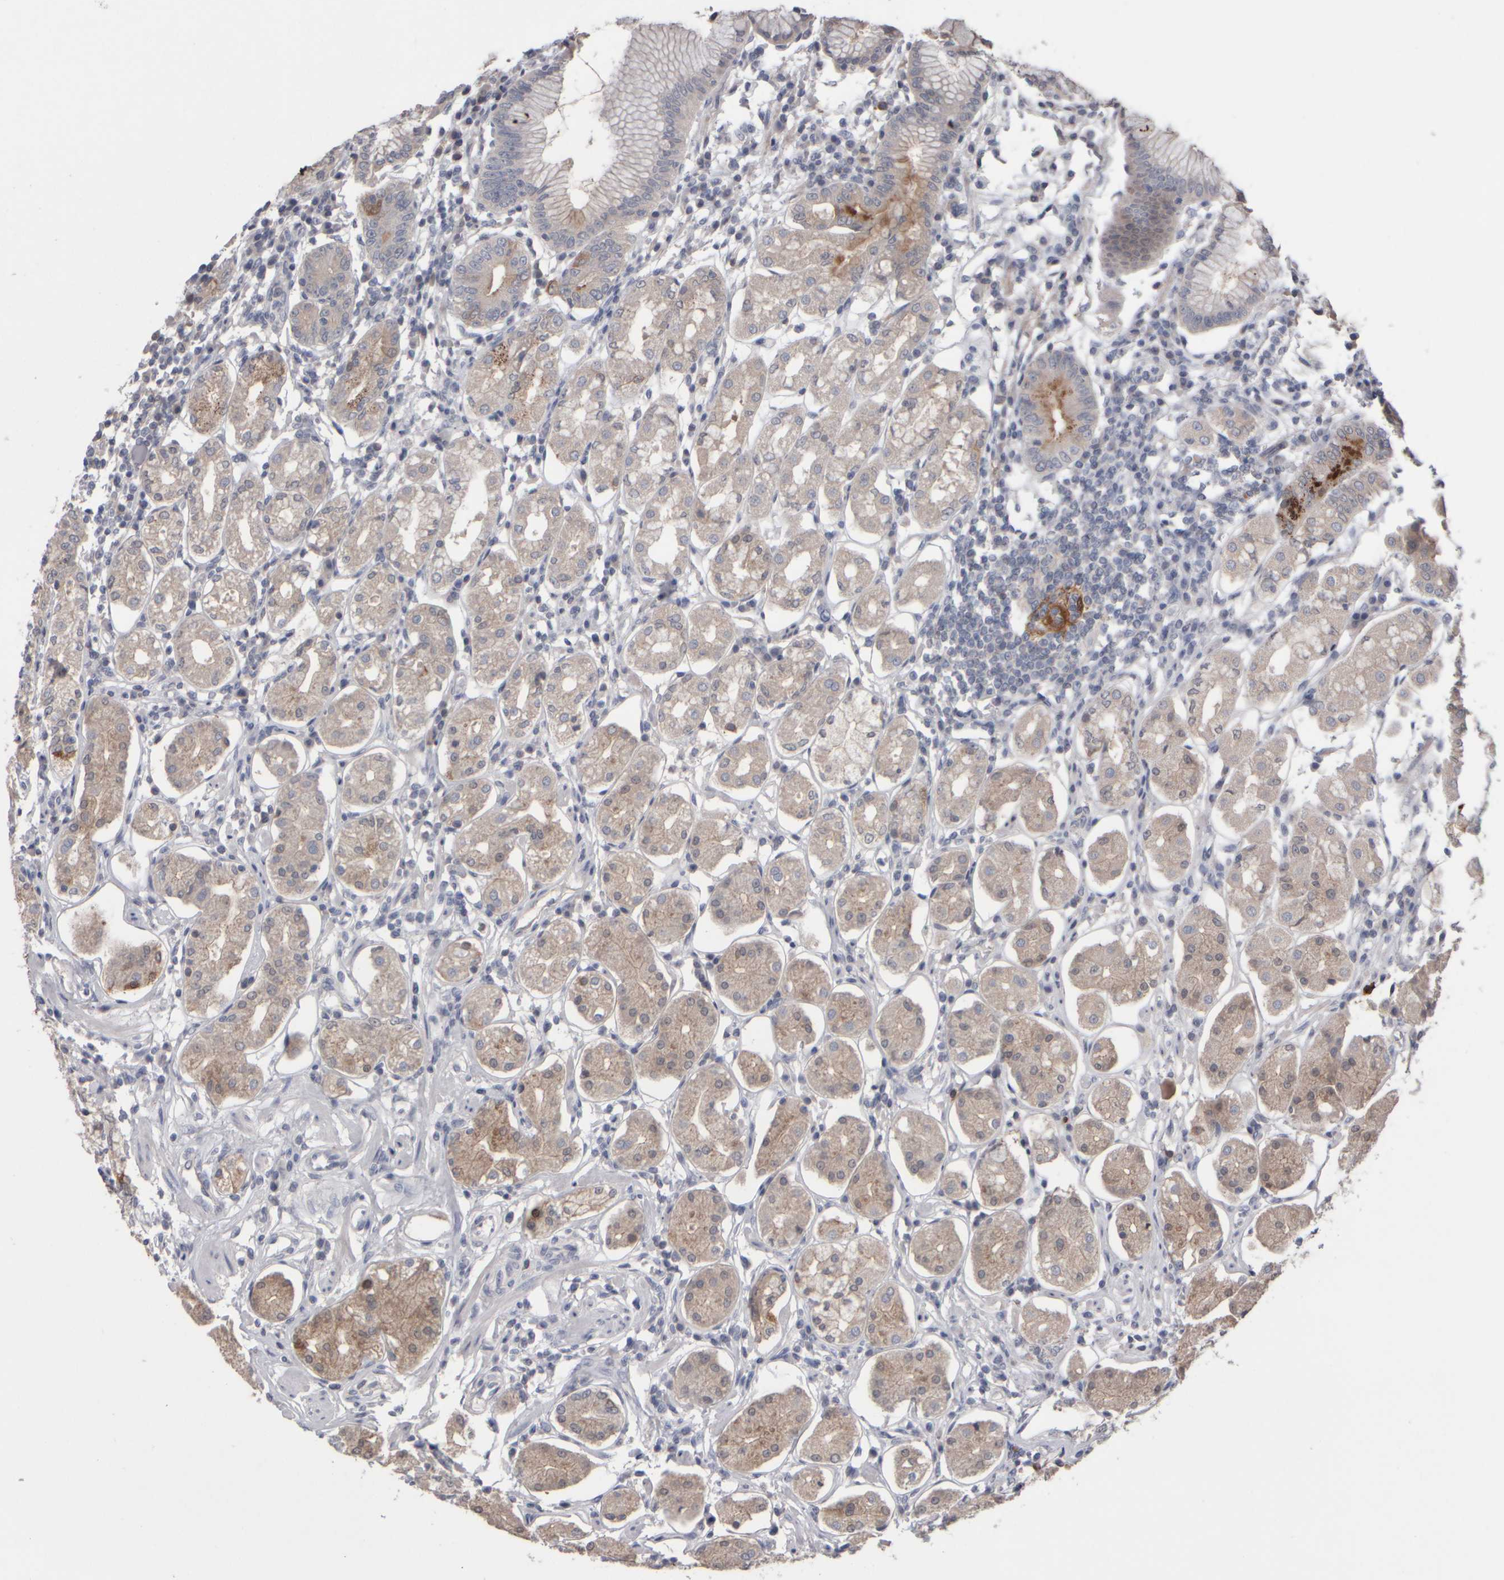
{"staining": {"intensity": "moderate", "quantity": "<25%", "location": "cytoplasmic/membranous"}, "tissue": "stomach", "cell_type": "Glandular cells", "image_type": "normal", "snomed": [{"axis": "morphology", "description": "Normal tissue, NOS"}, {"axis": "topography", "description": "Stomach"}, {"axis": "topography", "description": "Stomach, lower"}], "caption": "Protein expression analysis of benign stomach exhibits moderate cytoplasmic/membranous staining in about <25% of glandular cells.", "gene": "EPHX2", "patient": {"sex": "female", "age": 56}}